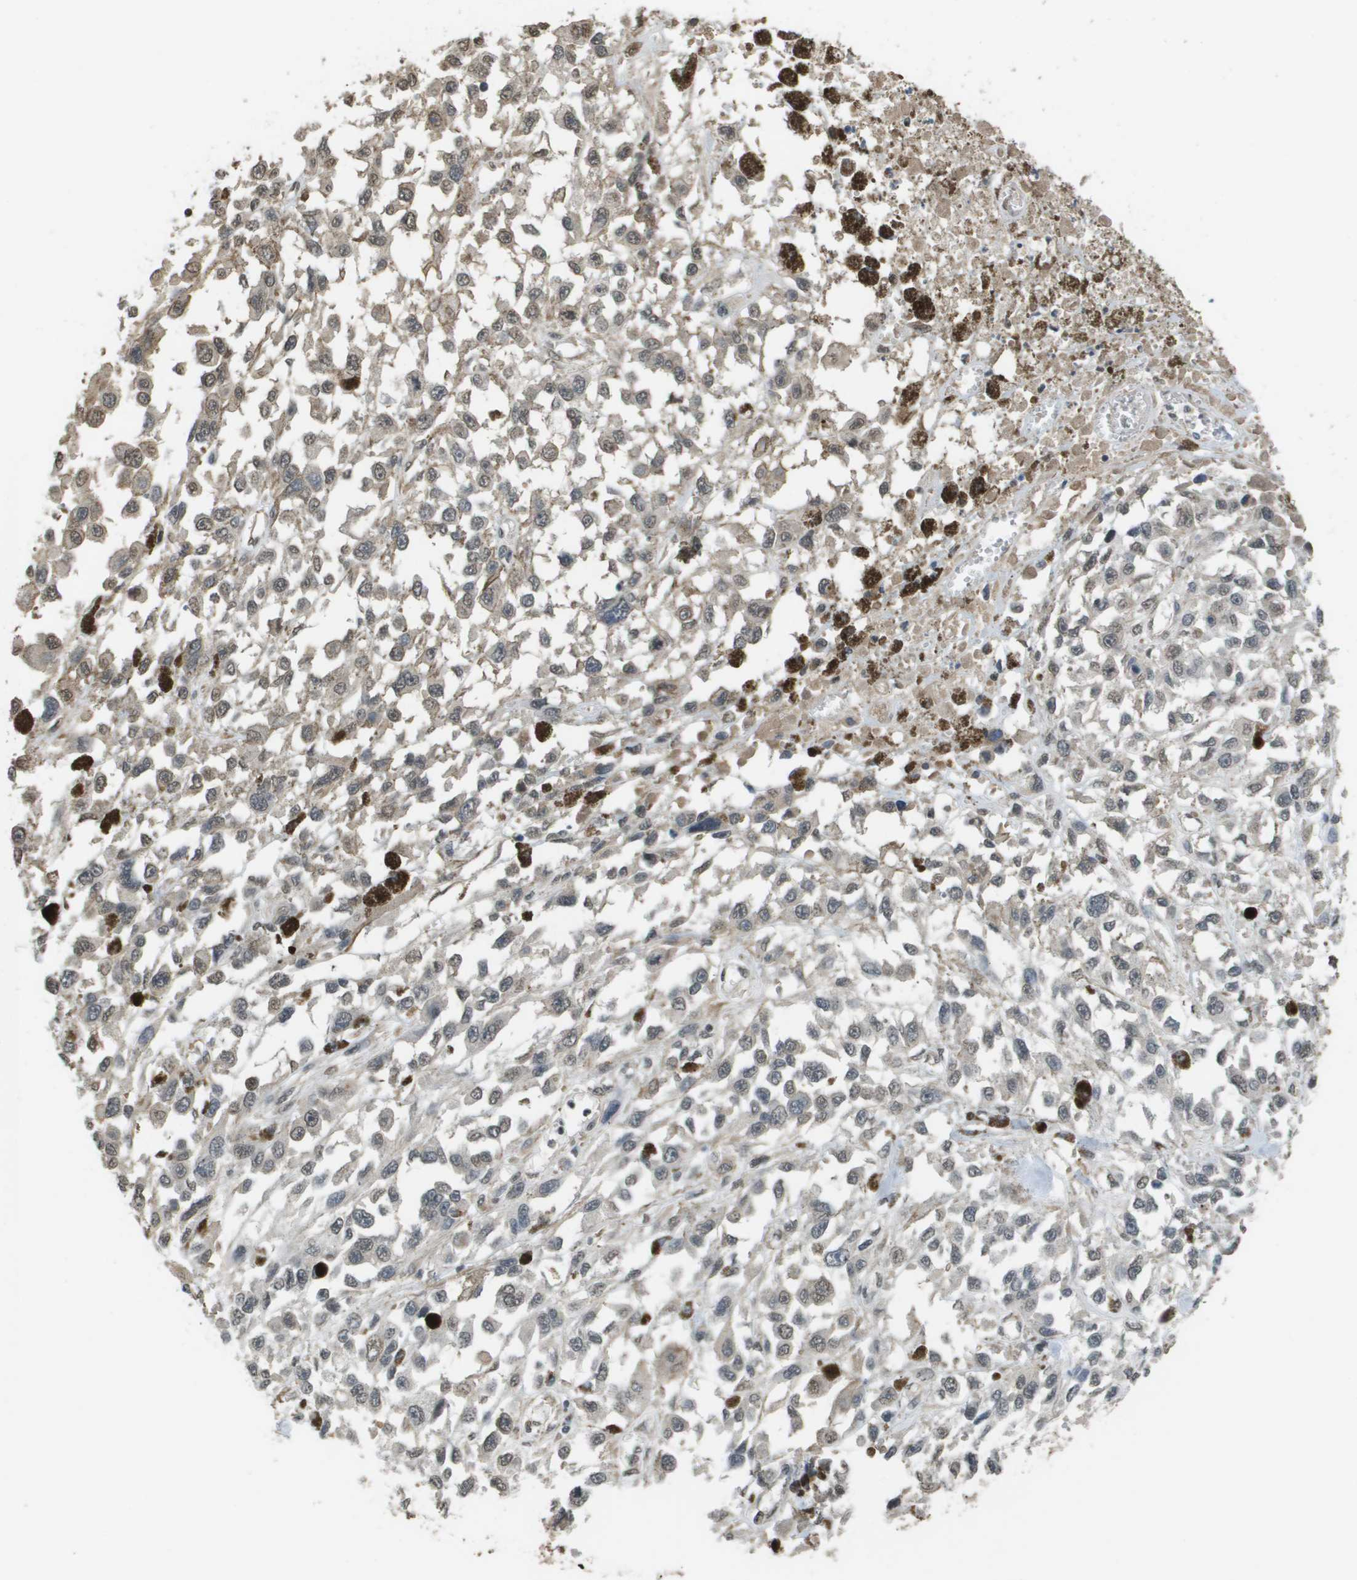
{"staining": {"intensity": "weak", "quantity": "<25%", "location": "nuclear"}, "tissue": "melanoma", "cell_type": "Tumor cells", "image_type": "cancer", "snomed": [{"axis": "morphology", "description": "Malignant melanoma, Metastatic site"}, {"axis": "topography", "description": "Lymph node"}], "caption": "Melanoma was stained to show a protein in brown. There is no significant expression in tumor cells.", "gene": "NDRG2", "patient": {"sex": "male", "age": 59}}